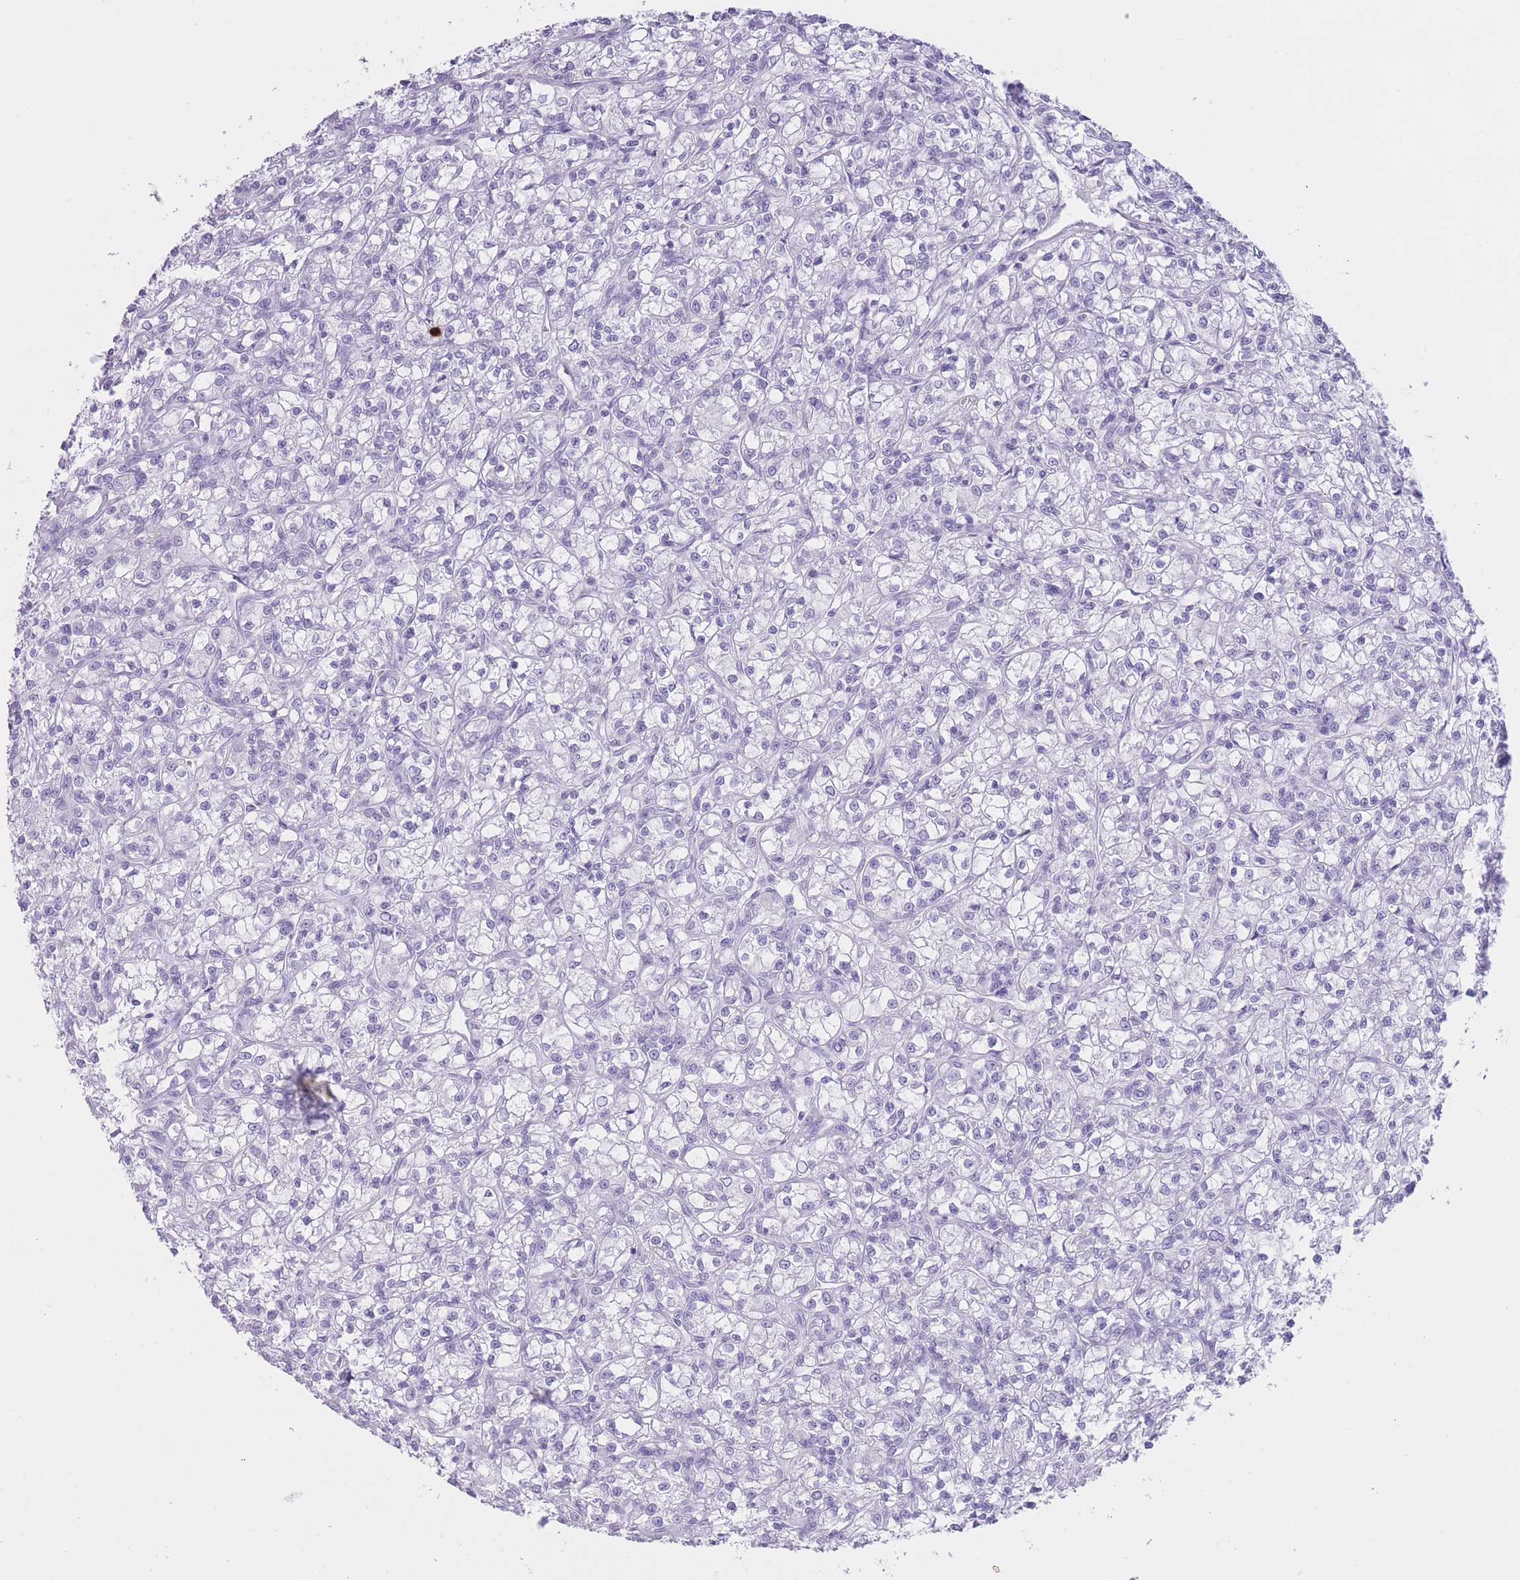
{"staining": {"intensity": "negative", "quantity": "none", "location": "none"}, "tissue": "renal cancer", "cell_type": "Tumor cells", "image_type": "cancer", "snomed": [{"axis": "morphology", "description": "Adenocarcinoma, NOS"}, {"axis": "topography", "description": "Kidney"}], "caption": "High power microscopy image of an immunohistochemistry (IHC) histopathology image of renal cancer, revealing no significant staining in tumor cells. (IHC, brightfield microscopy, high magnification).", "gene": "OR4F21", "patient": {"sex": "female", "age": 59}}